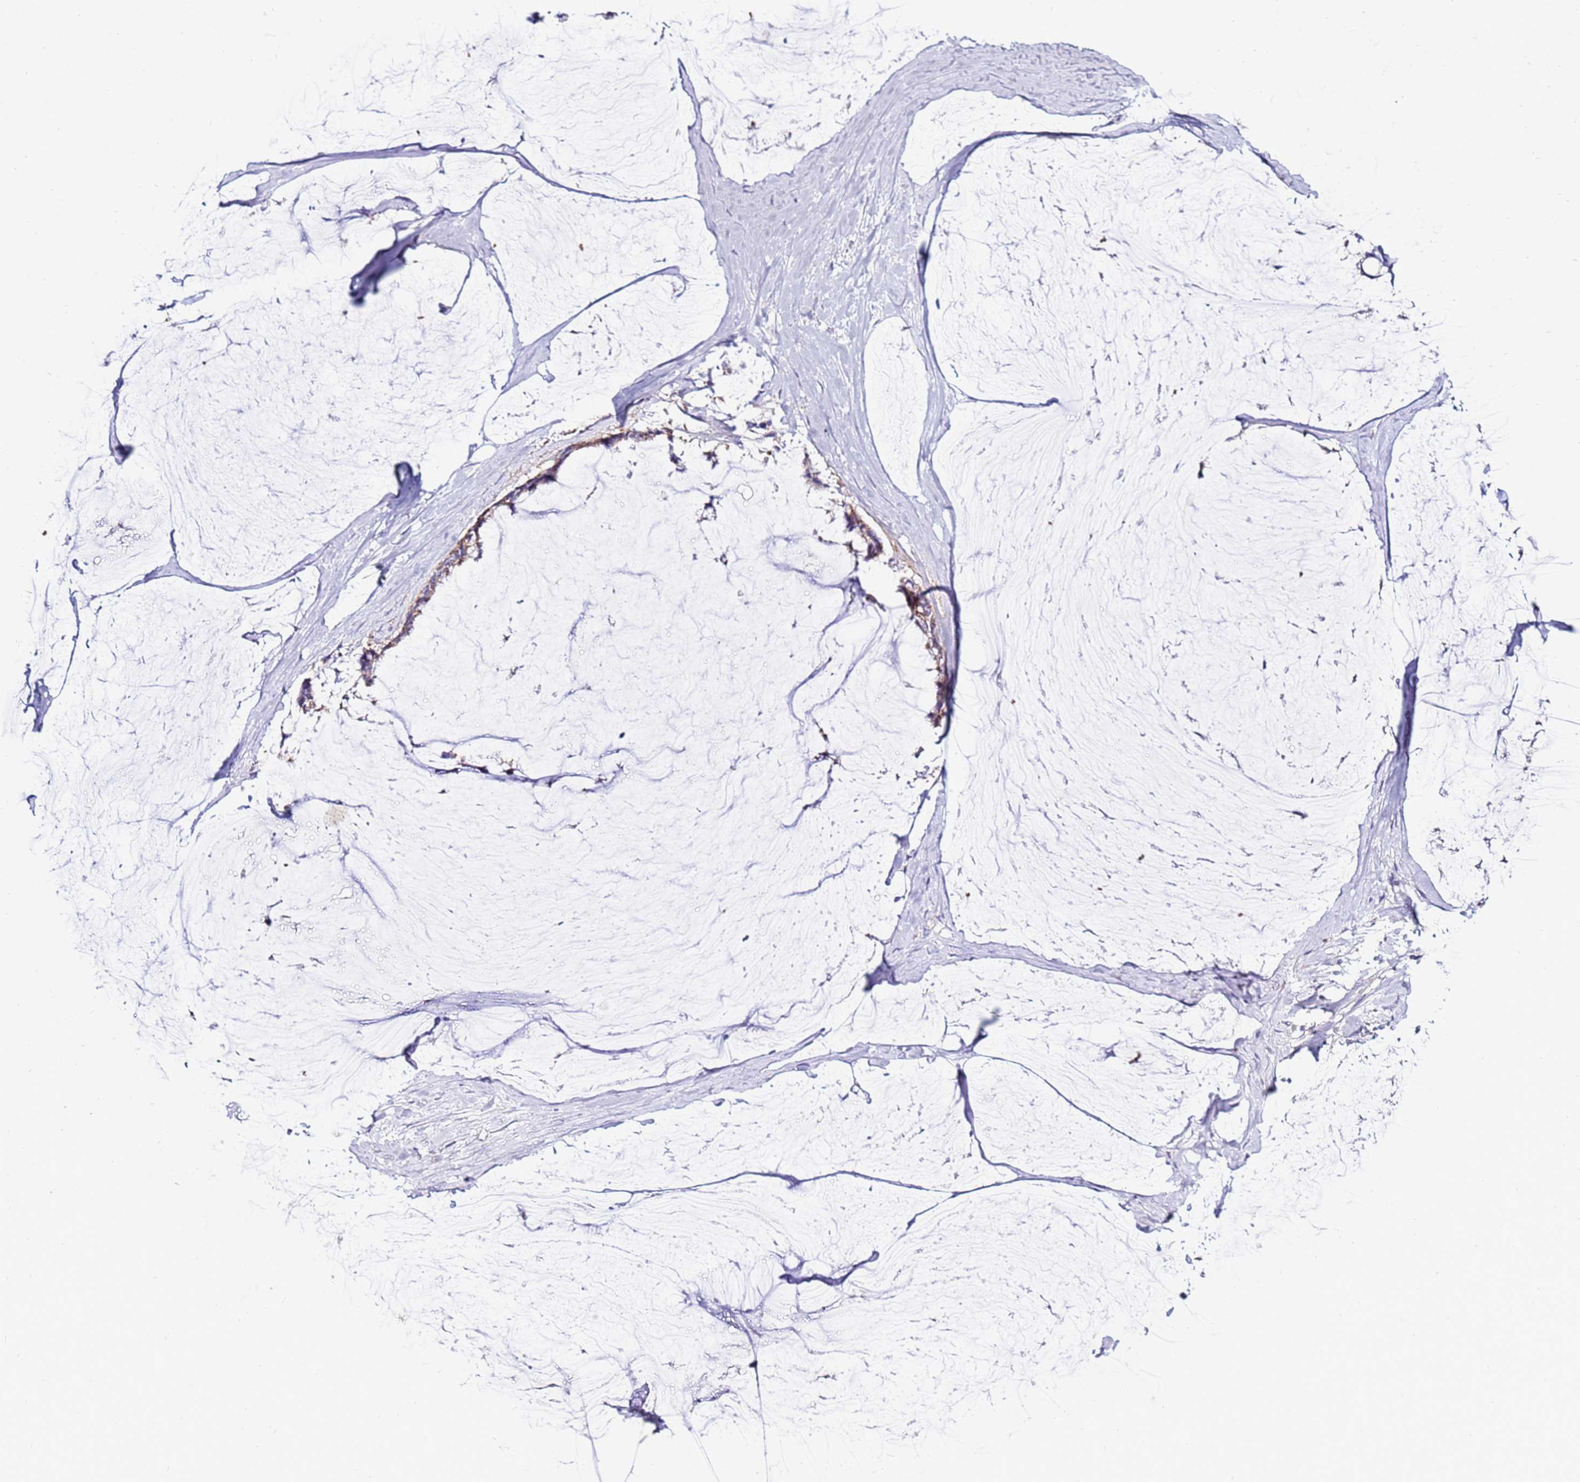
{"staining": {"intensity": "weak", "quantity": ">75%", "location": "cytoplasmic/membranous"}, "tissue": "ovarian cancer", "cell_type": "Tumor cells", "image_type": "cancer", "snomed": [{"axis": "morphology", "description": "Cystadenocarcinoma, mucinous, NOS"}, {"axis": "topography", "description": "Ovary"}], "caption": "DAB immunohistochemical staining of human ovarian cancer (mucinous cystadenocarcinoma) exhibits weak cytoplasmic/membranous protein positivity in approximately >75% of tumor cells.", "gene": "IGF1R", "patient": {"sex": "female", "age": 39}}